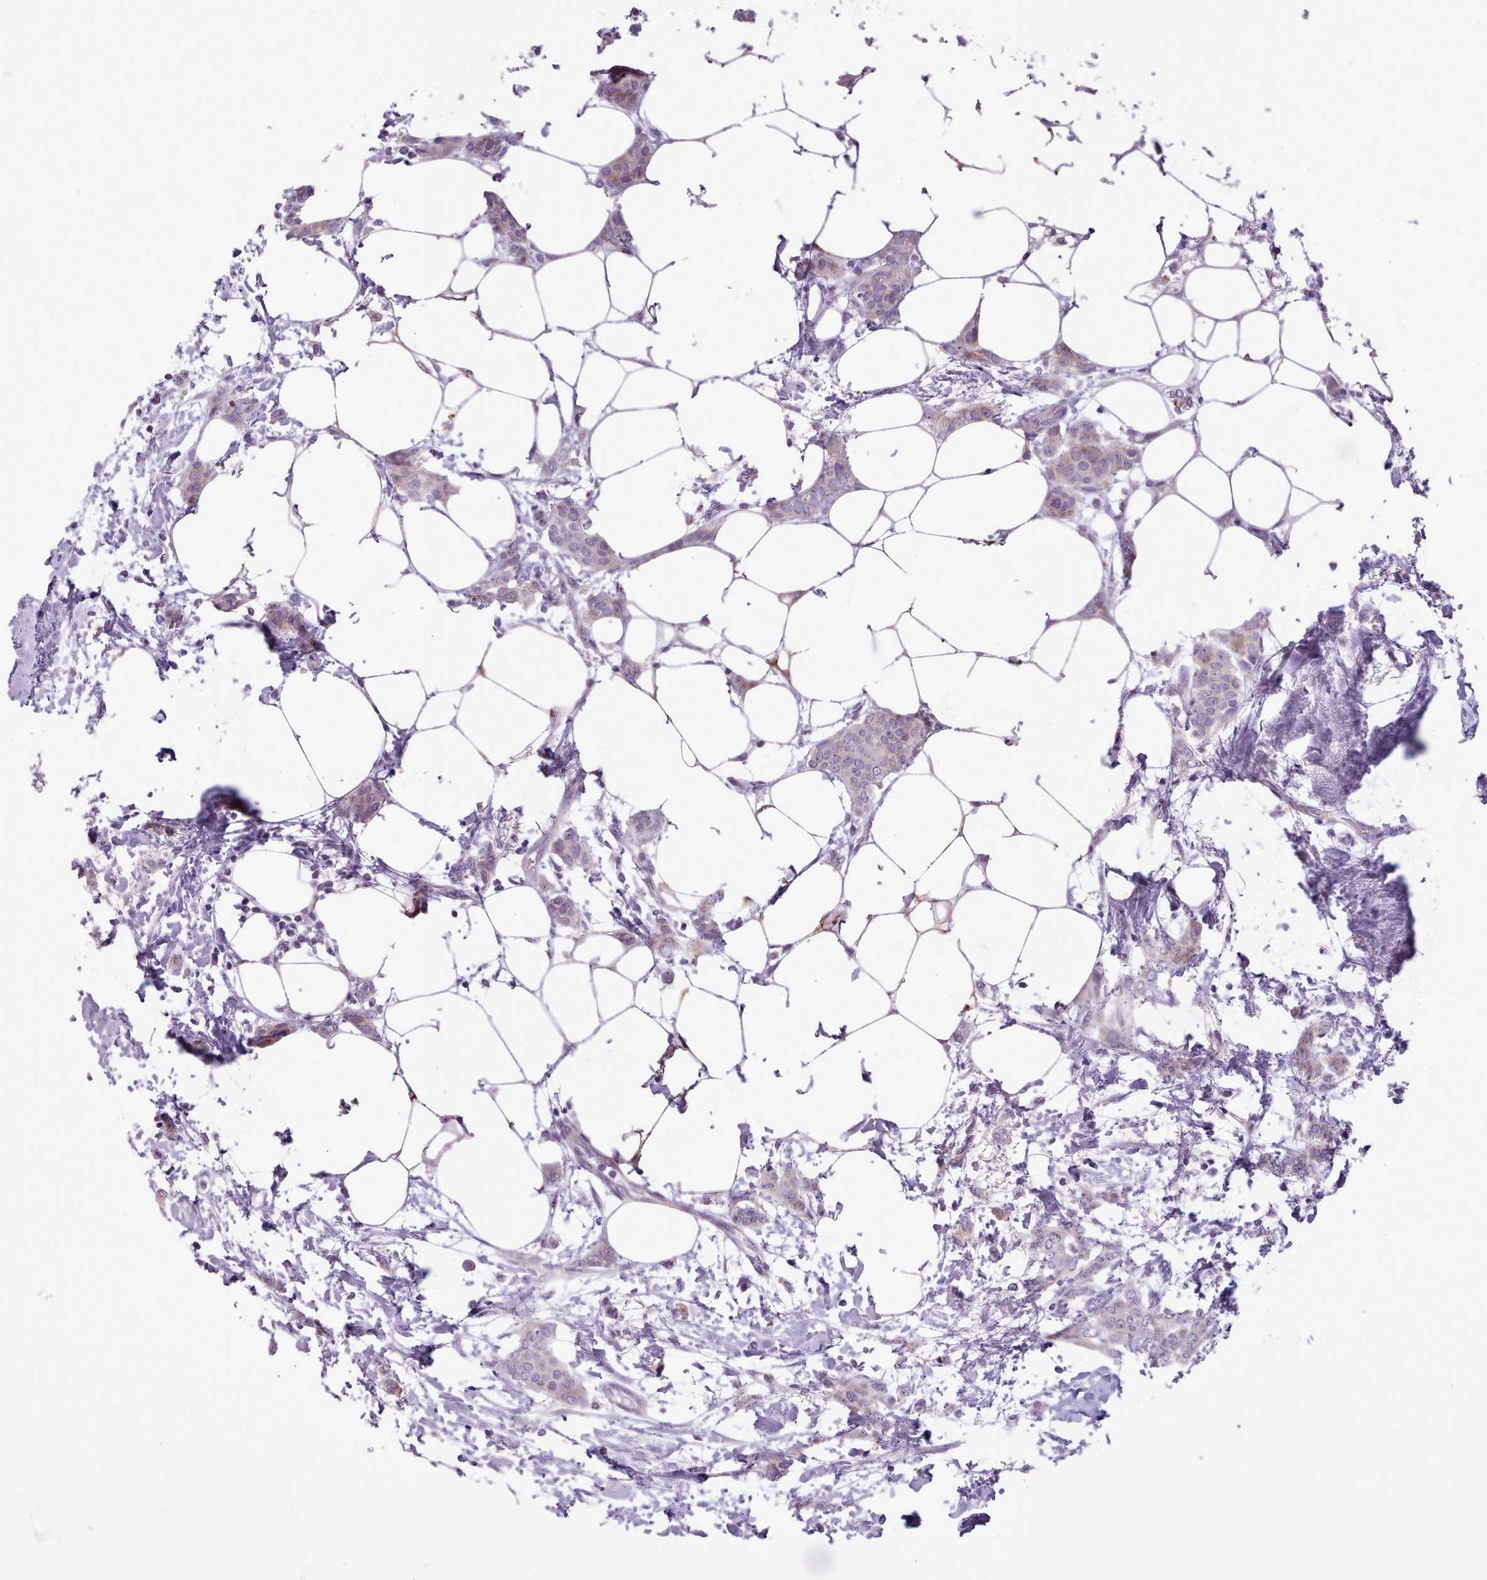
{"staining": {"intensity": "moderate", "quantity": "<25%", "location": "cytoplasmic/membranous"}, "tissue": "breast cancer", "cell_type": "Tumor cells", "image_type": "cancer", "snomed": [{"axis": "morphology", "description": "Duct carcinoma"}, {"axis": "topography", "description": "Breast"}], "caption": "Moderate cytoplasmic/membranous positivity for a protein is present in about <25% of tumor cells of breast cancer using immunohistochemistry (IHC).", "gene": "AVL9", "patient": {"sex": "female", "age": 72}}